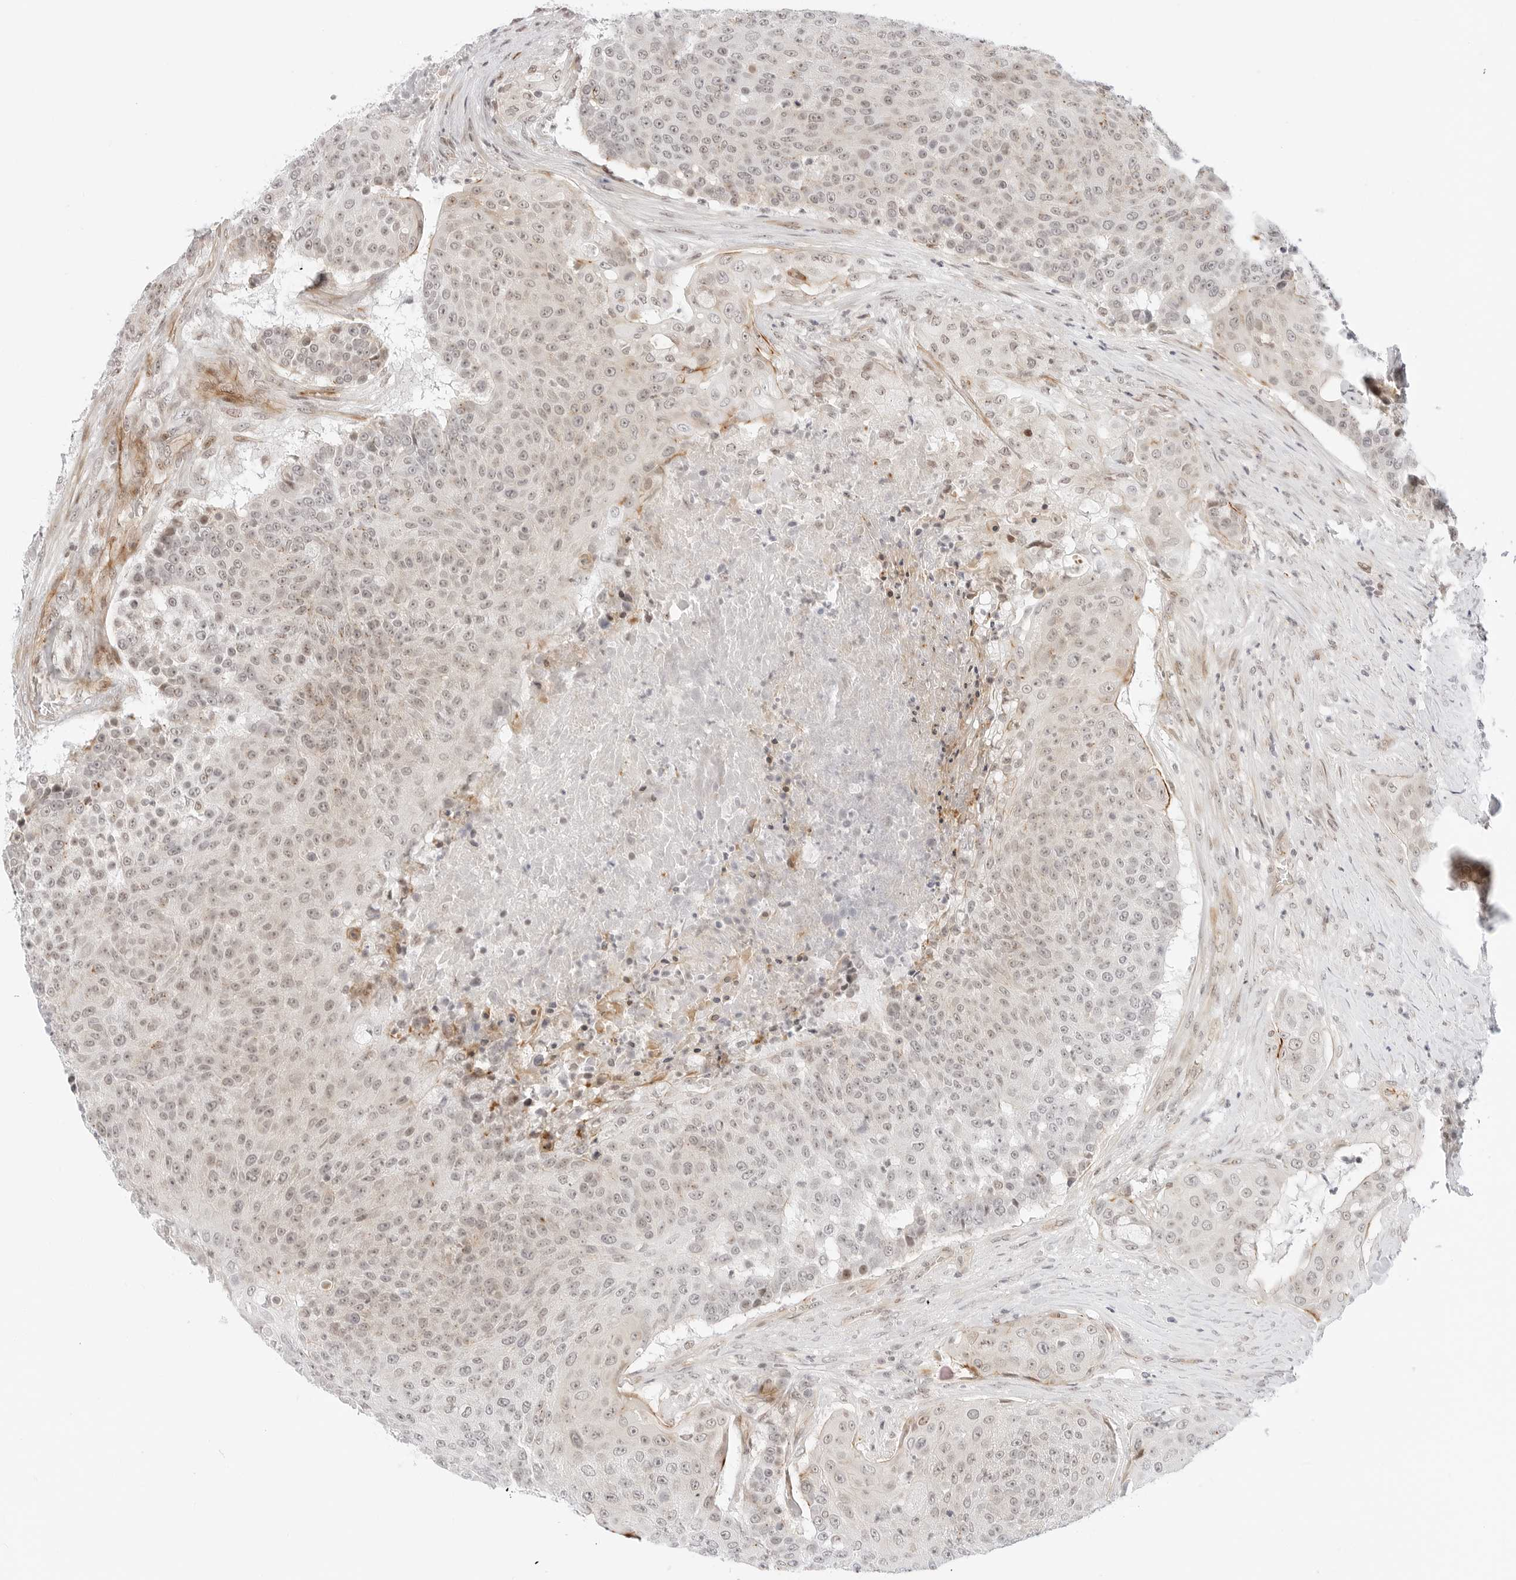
{"staining": {"intensity": "weak", "quantity": "25%-75%", "location": "nuclear"}, "tissue": "urothelial cancer", "cell_type": "Tumor cells", "image_type": "cancer", "snomed": [{"axis": "morphology", "description": "Urothelial carcinoma, High grade"}, {"axis": "topography", "description": "Urinary bladder"}], "caption": "The histopathology image reveals staining of urothelial cancer, revealing weak nuclear protein expression (brown color) within tumor cells.", "gene": "ZNF613", "patient": {"sex": "female", "age": 63}}